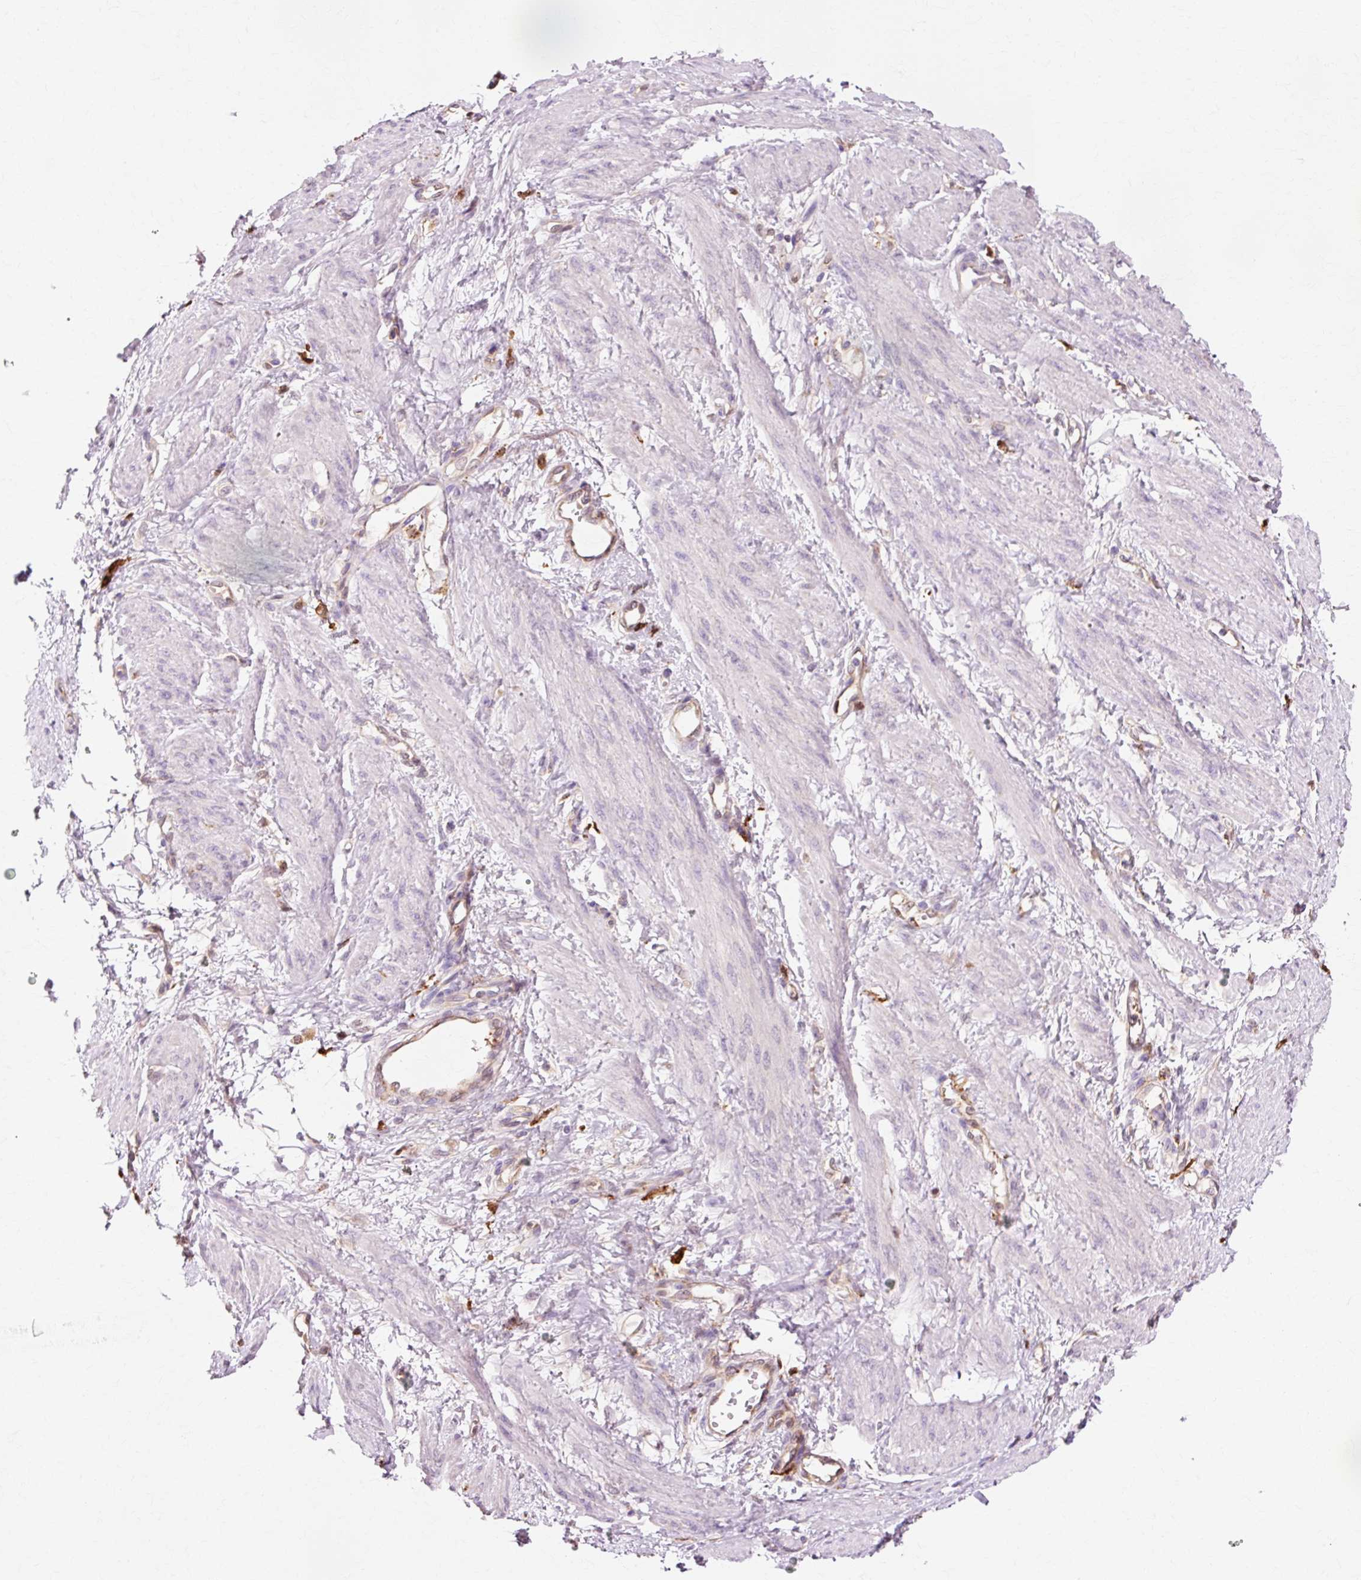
{"staining": {"intensity": "negative", "quantity": "none", "location": "none"}, "tissue": "smooth muscle", "cell_type": "Smooth muscle cells", "image_type": "normal", "snomed": [{"axis": "morphology", "description": "Normal tissue, NOS"}, {"axis": "topography", "description": "Smooth muscle"}, {"axis": "topography", "description": "Uterus"}], "caption": "Immunohistochemistry (IHC) photomicrograph of benign smooth muscle stained for a protein (brown), which shows no staining in smooth muscle cells.", "gene": "GPX1", "patient": {"sex": "female", "age": 39}}